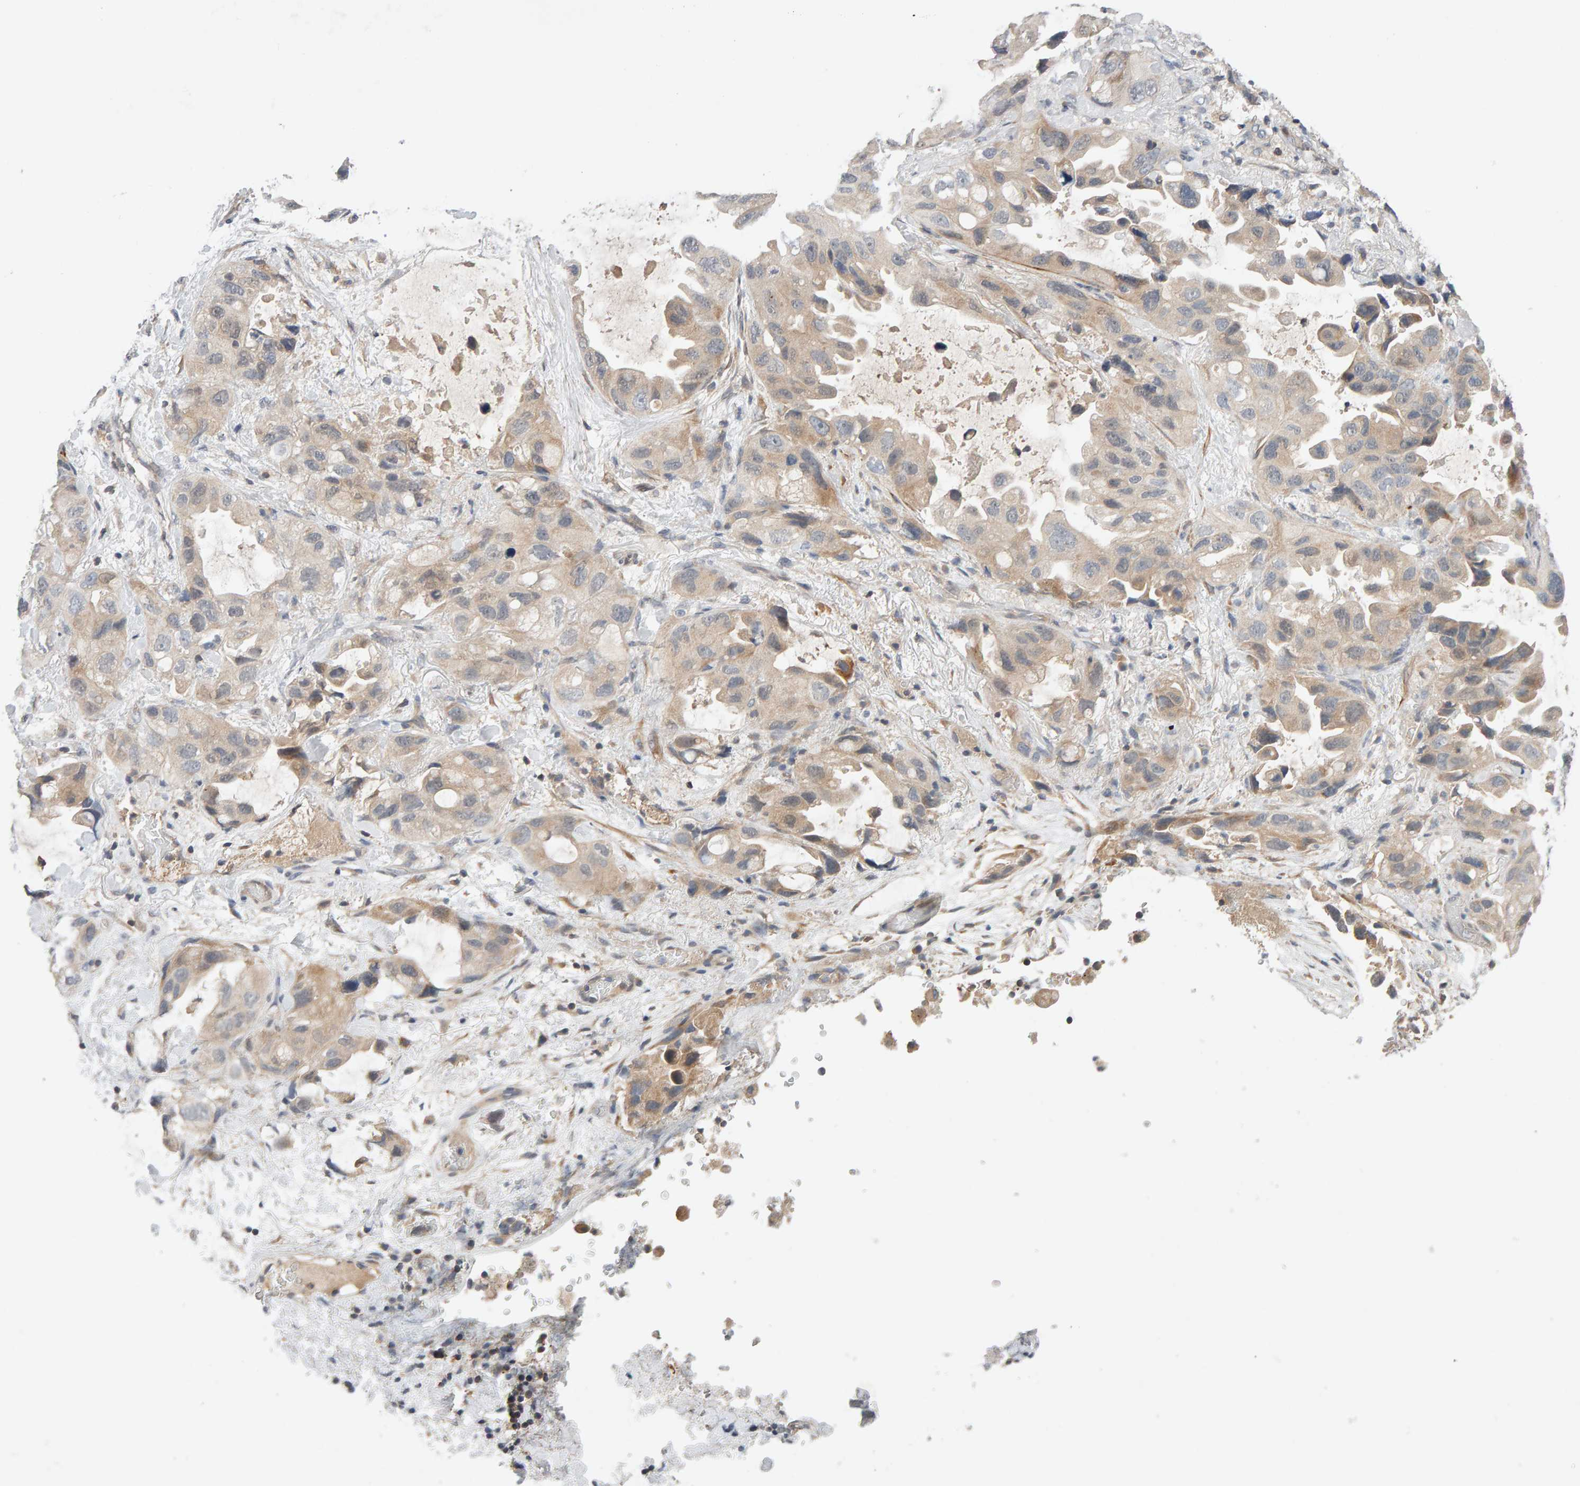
{"staining": {"intensity": "weak", "quantity": ">75%", "location": "cytoplasmic/membranous"}, "tissue": "lung cancer", "cell_type": "Tumor cells", "image_type": "cancer", "snomed": [{"axis": "morphology", "description": "Squamous cell carcinoma, NOS"}, {"axis": "topography", "description": "Lung"}], "caption": "IHC photomicrograph of neoplastic tissue: lung squamous cell carcinoma stained using immunohistochemistry (IHC) demonstrates low levels of weak protein expression localized specifically in the cytoplasmic/membranous of tumor cells, appearing as a cytoplasmic/membranous brown color.", "gene": "NUDCD1", "patient": {"sex": "female", "age": 73}}